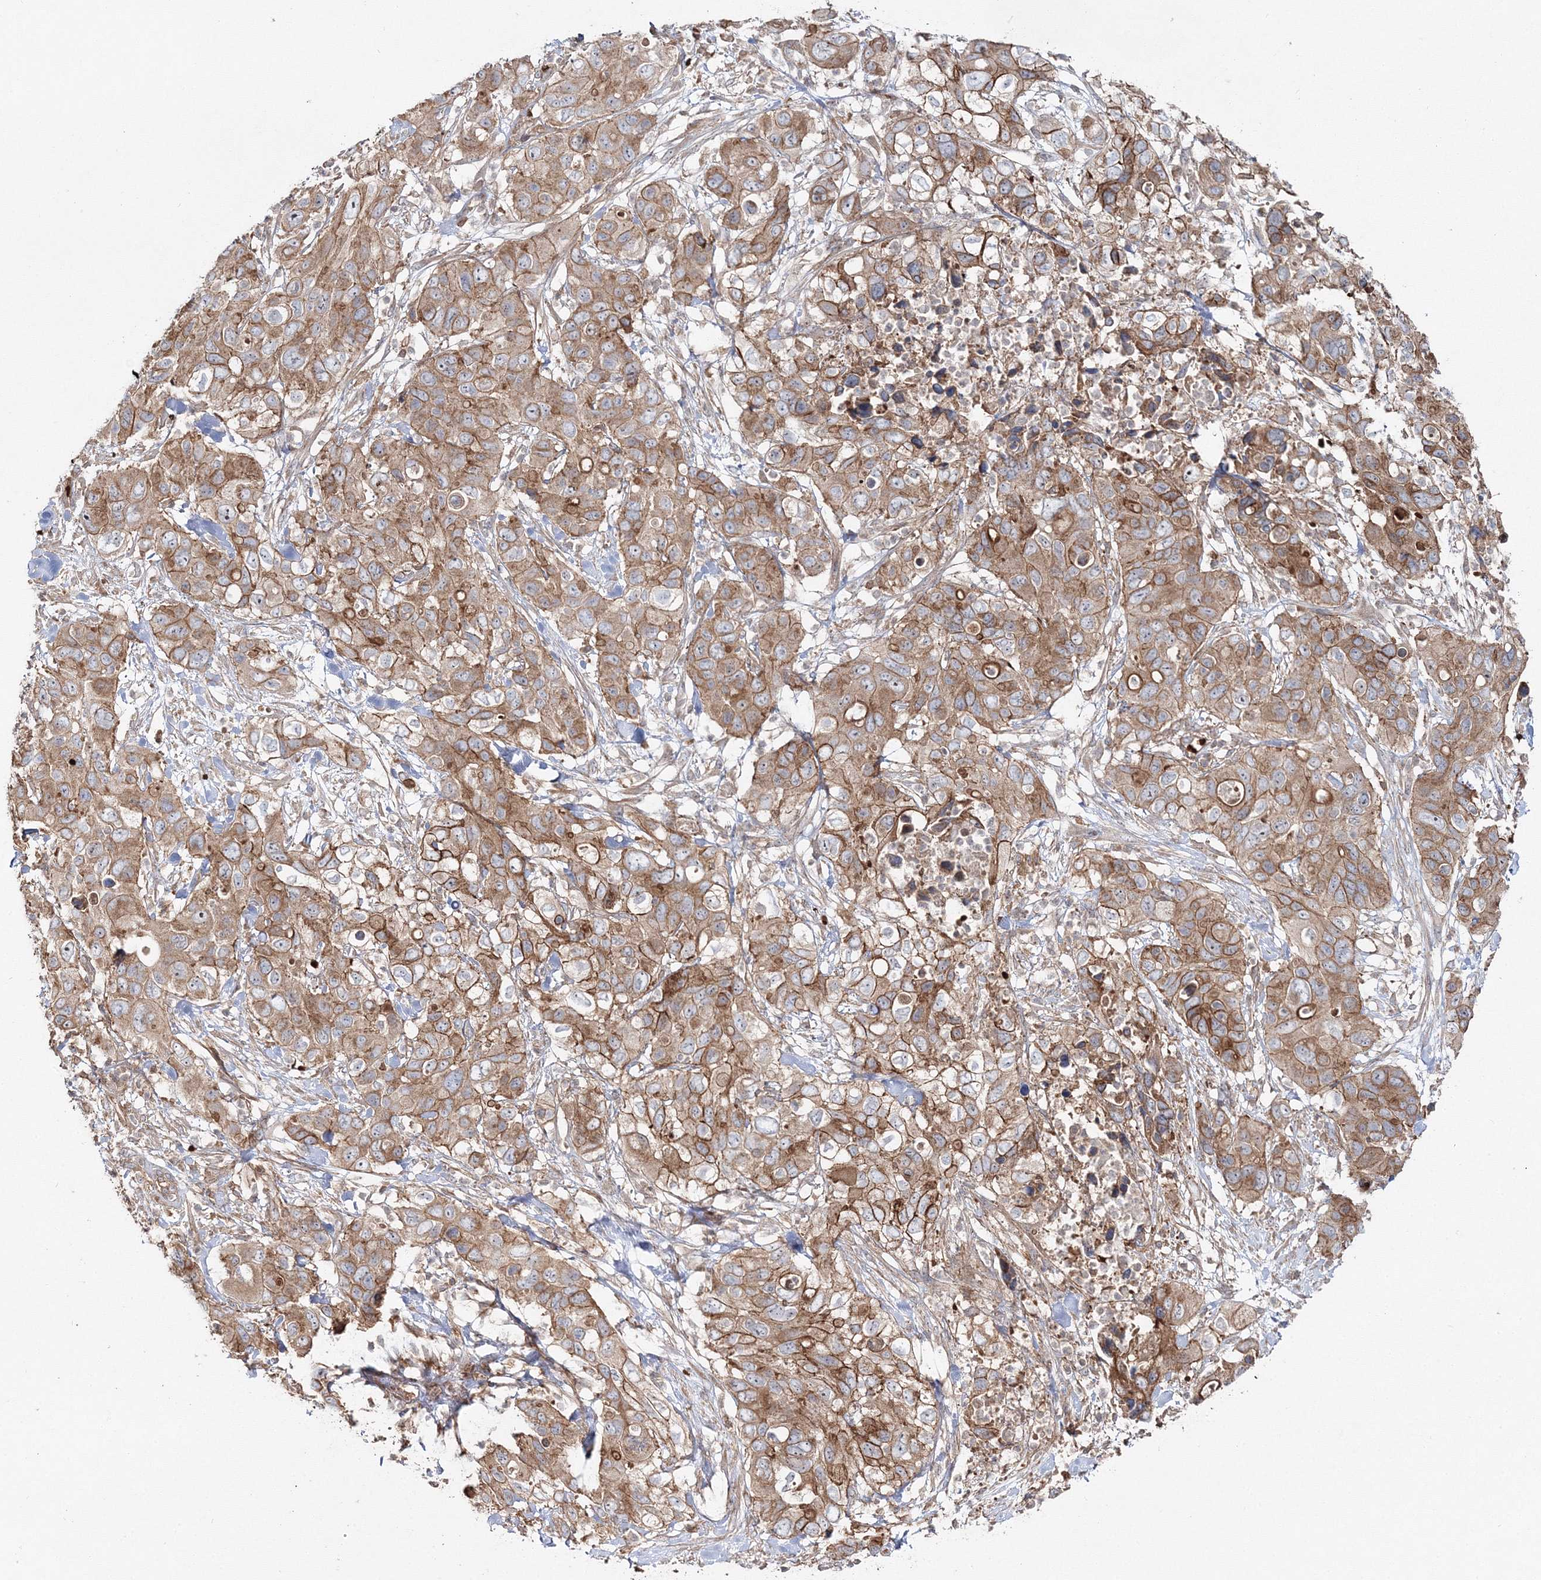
{"staining": {"intensity": "moderate", "quantity": ">75%", "location": "cytoplasmic/membranous"}, "tissue": "pancreatic cancer", "cell_type": "Tumor cells", "image_type": "cancer", "snomed": [{"axis": "morphology", "description": "Adenocarcinoma, NOS"}, {"axis": "topography", "description": "Pancreas"}], "caption": "This photomicrograph displays adenocarcinoma (pancreatic) stained with IHC to label a protein in brown. The cytoplasmic/membranous of tumor cells show moderate positivity for the protein. Nuclei are counter-stained blue.", "gene": "PCBD2", "patient": {"sex": "female", "age": 71}}